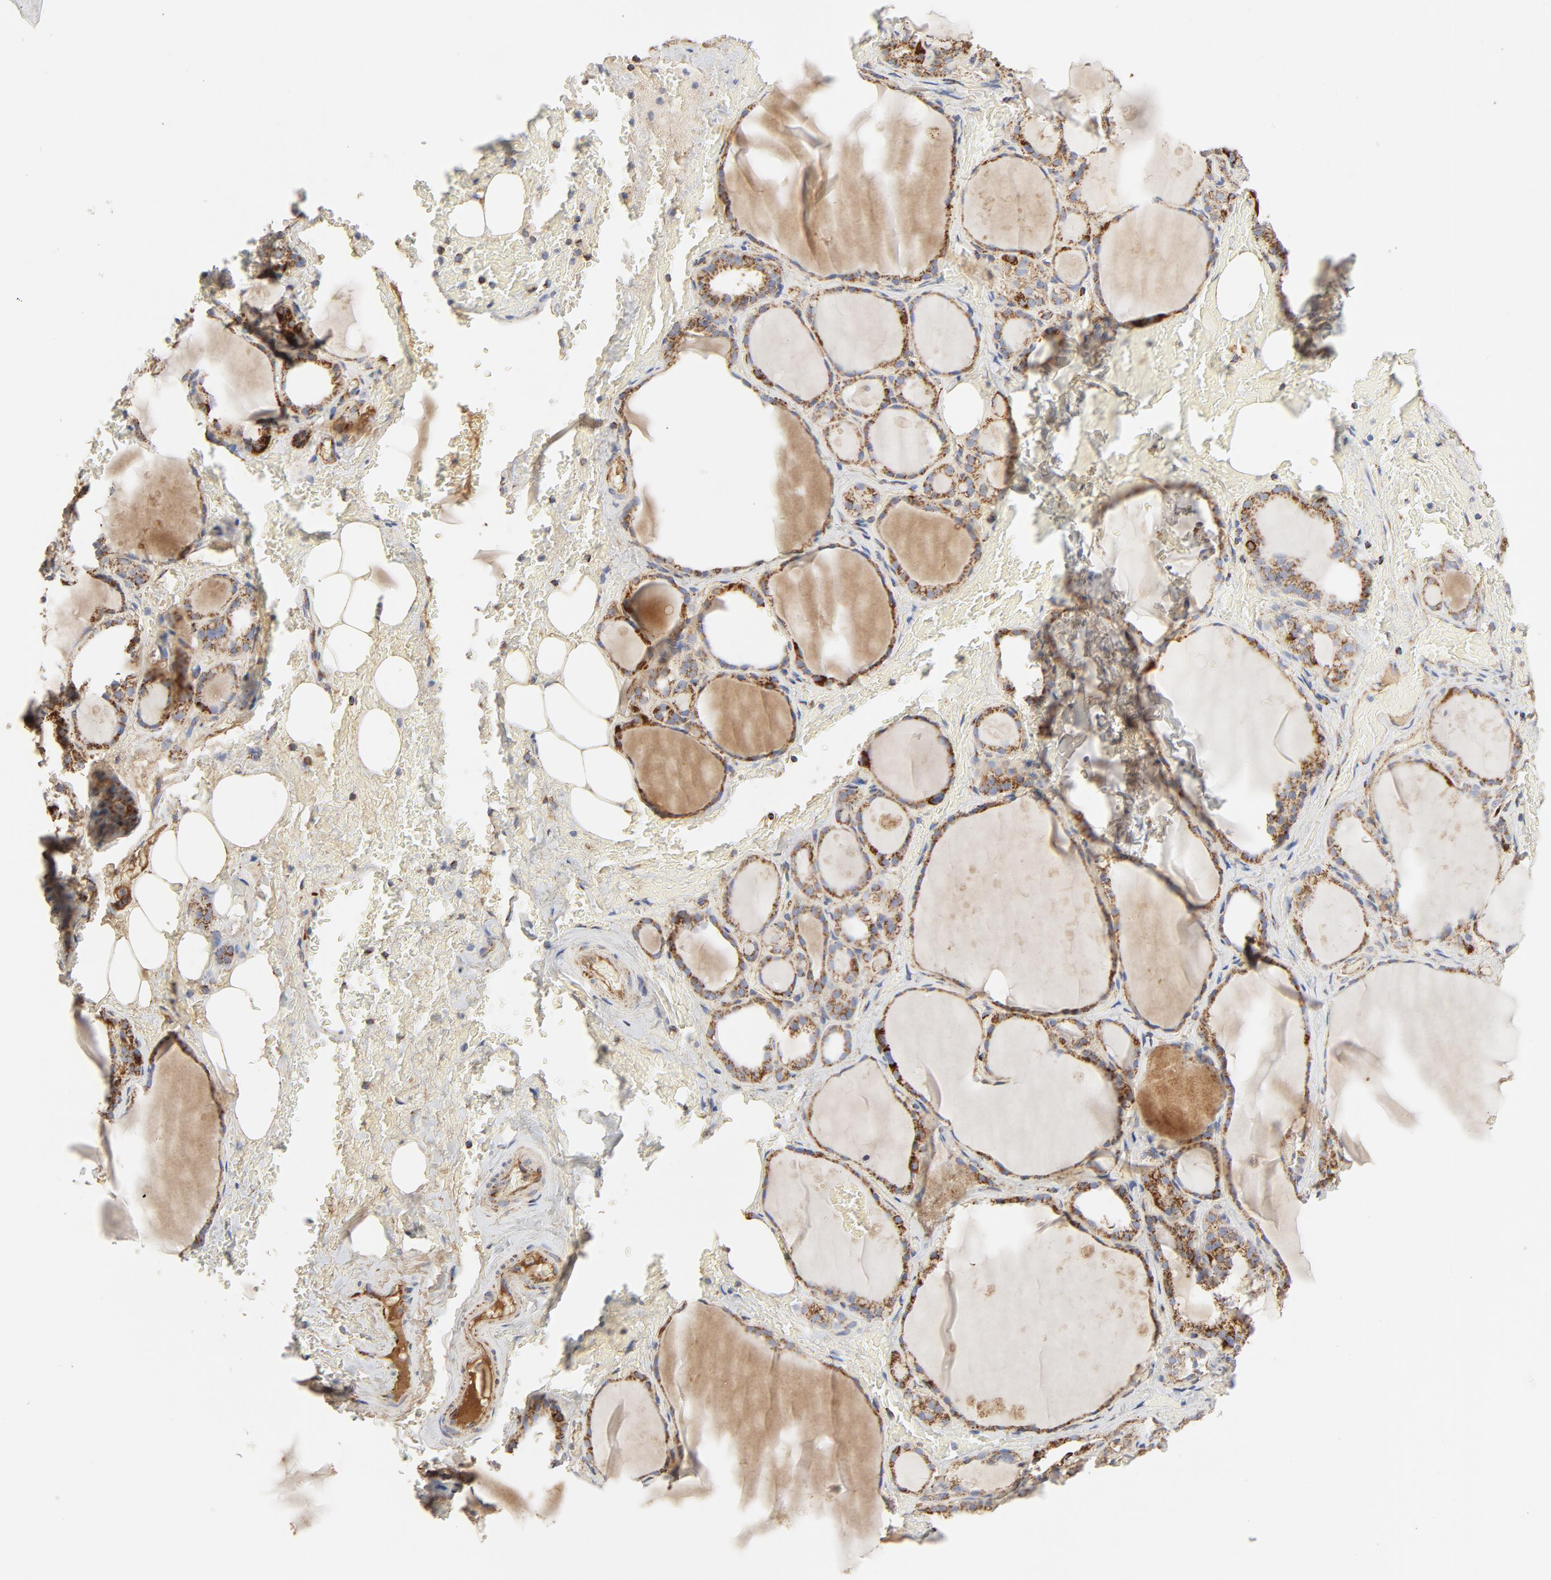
{"staining": {"intensity": "moderate", "quantity": ">75%", "location": "cytoplasmic/membranous"}, "tissue": "thyroid gland", "cell_type": "Glandular cells", "image_type": "normal", "snomed": [{"axis": "morphology", "description": "Normal tissue, NOS"}, {"axis": "topography", "description": "Thyroid gland"}], "caption": "IHC (DAB (3,3'-diaminobenzidine)) staining of unremarkable thyroid gland shows moderate cytoplasmic/membranous protein staining in approximately >75% of glandular cells. (IHC, brightfield microscopy, high magnification).", "gene": "PCNX4", "patient": {"sex": "male", "age": 61}}